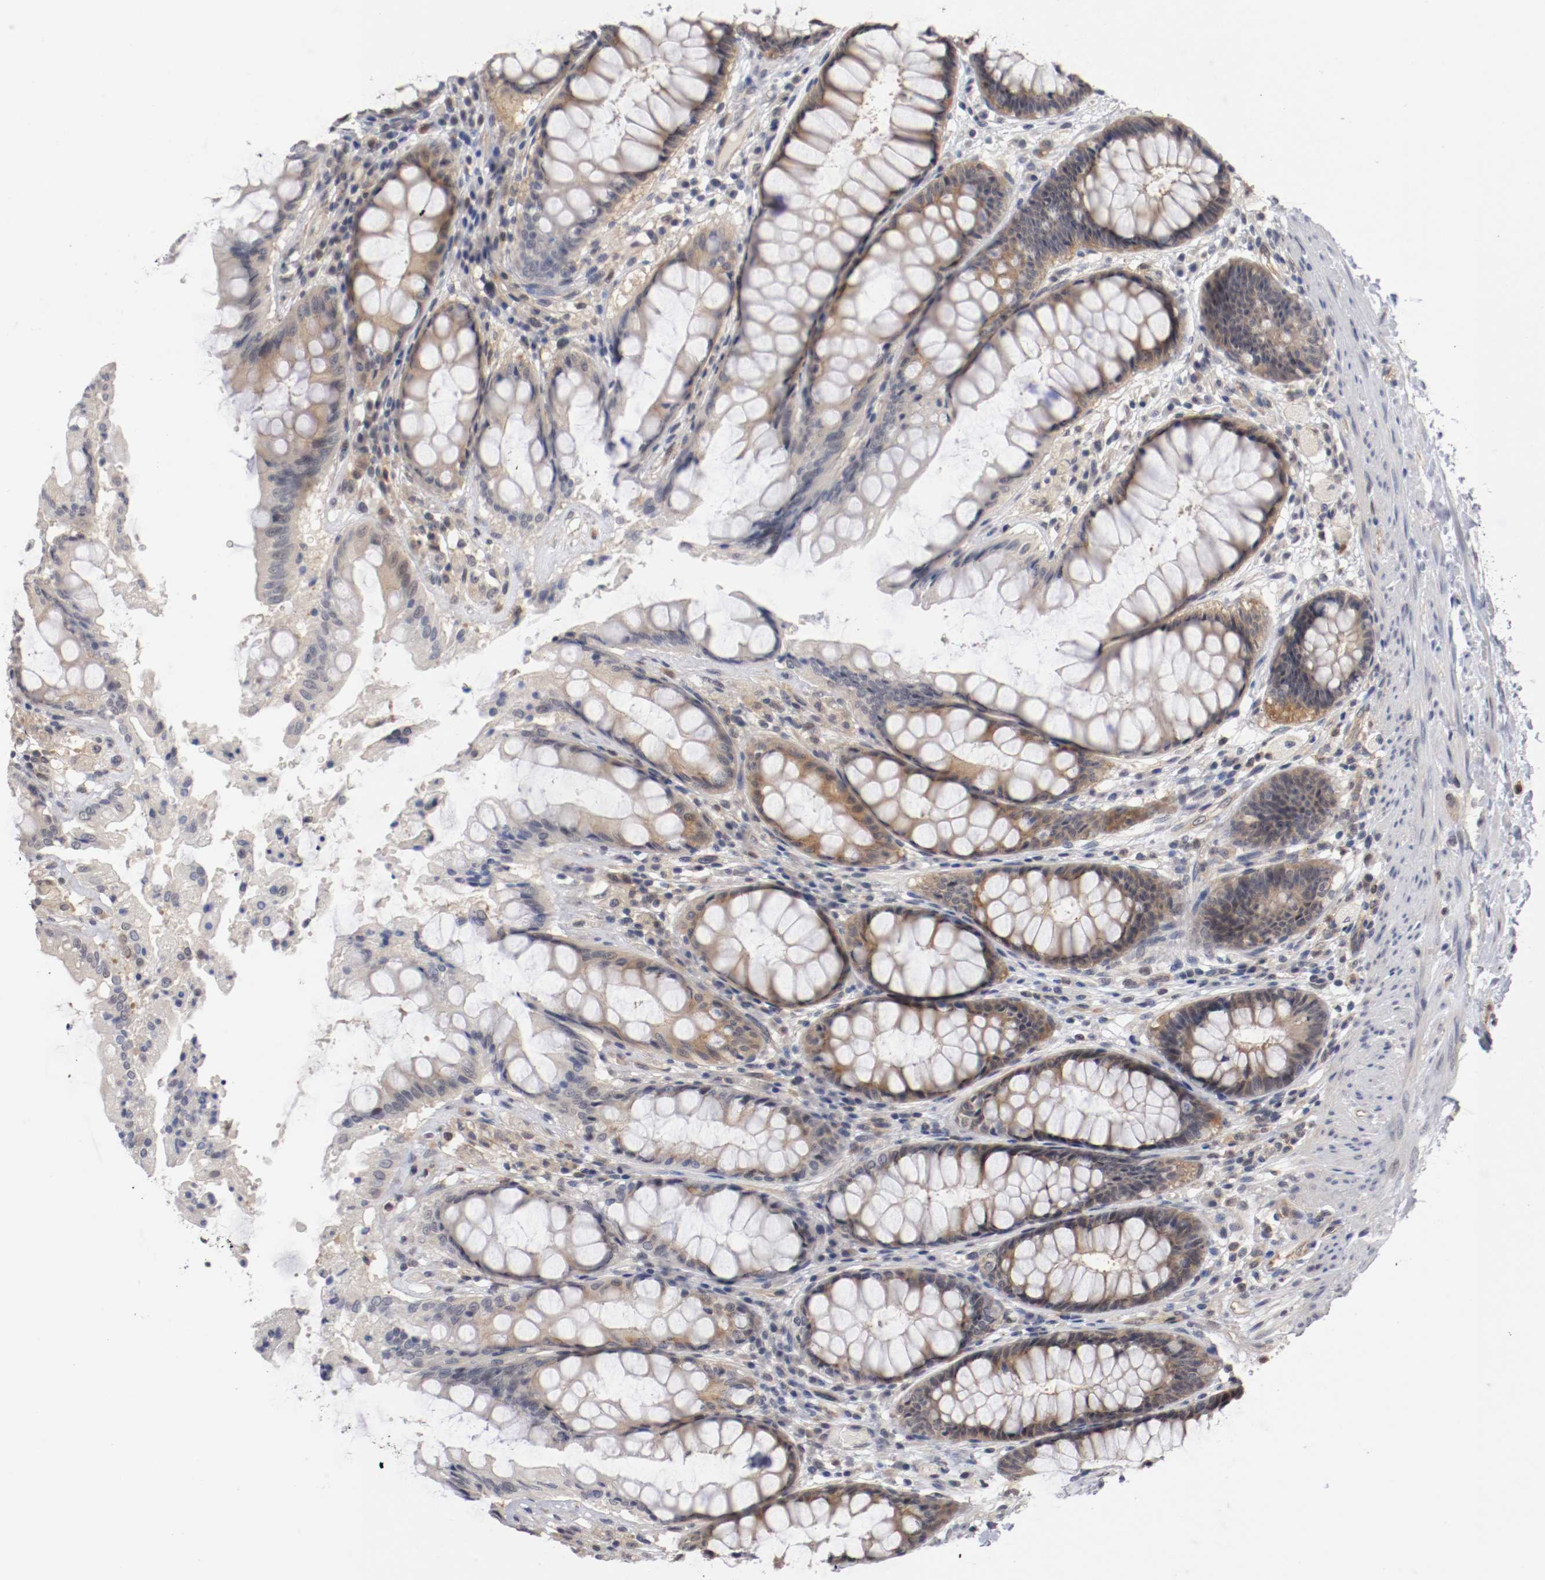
{"staining": {"intensity": "moderate", "quantity": "25%-75%", "location": "cytoplasmic/membranous"}, "tissue": "rectum", "cell_type": "Glandular cells", "image_type": "normal", "snomed": [{"axis": "morphology", "description": "Normal tissue, NOS"}, {"axis": "topography", "description": "Rectum"}], "caption": "Immunohistochemical staining of benign rectum reveals moderate cytoplasmic/membranous protein positivity in approximately 25%-75% of glandular cells. (DAB IHC with brightfield microscopy, high magnification).", "gene": "RBM23", "patient": {"sex": "female", "age": 46}}